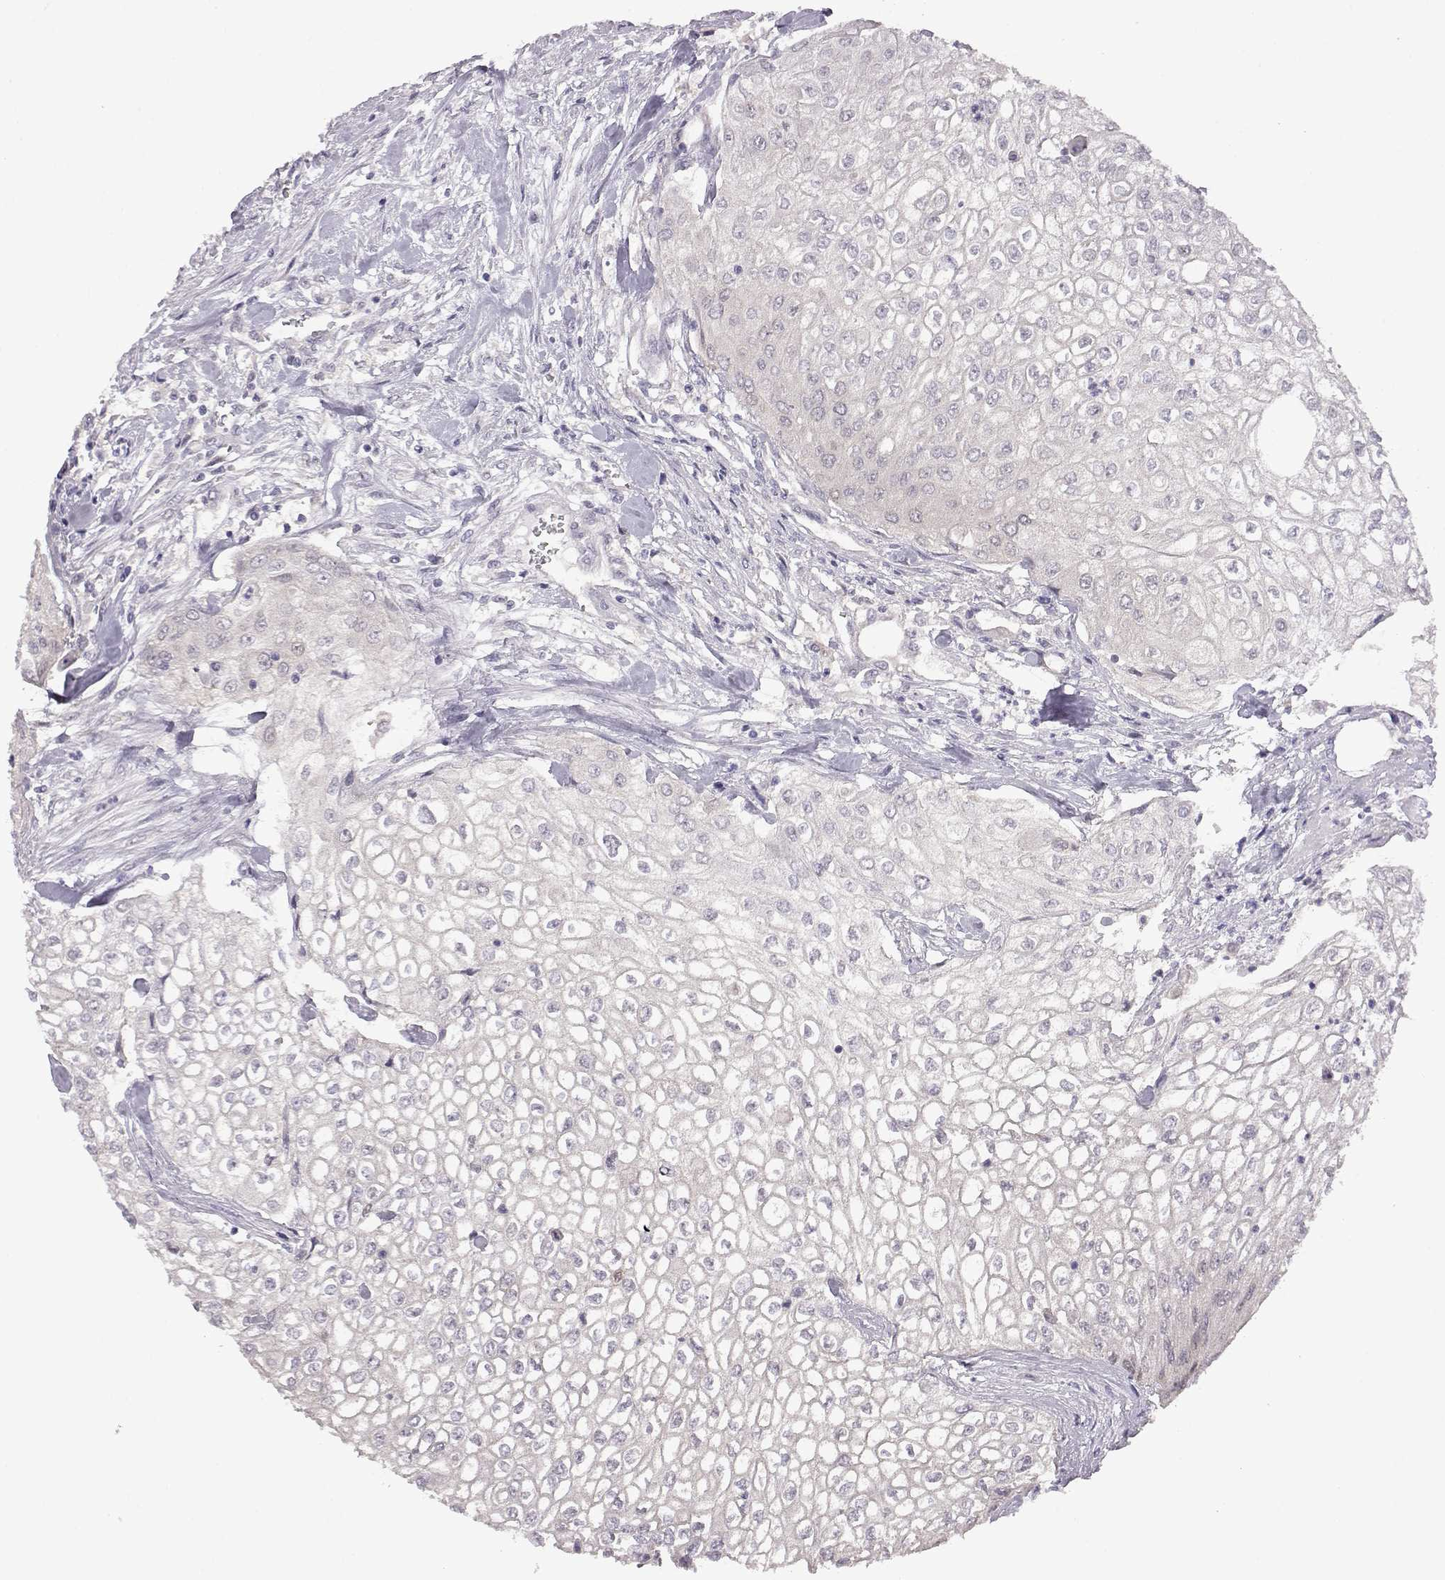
{"staining": {"intensity": "negative", "quantity": "none", "location": "none"}, "tissue": "urothelial cancer", "cell_type": "Tumor cells", "image_type": "cancer", "snomed": [{"axis": "morphology", "description": "Urothelial carcinoma, High grade"}, {"axis": "topography", "description": "Urinary bladder"}], "caption": "Tumor cells show no significant protein staining in urothelial cancer. (DAB (3,3'-diaminobenzidine) immunohistochemistry visualized using brightfield microscopy, high magnification).", "gene": "VGF", "patient": {"sex": "male", "age": 62}}